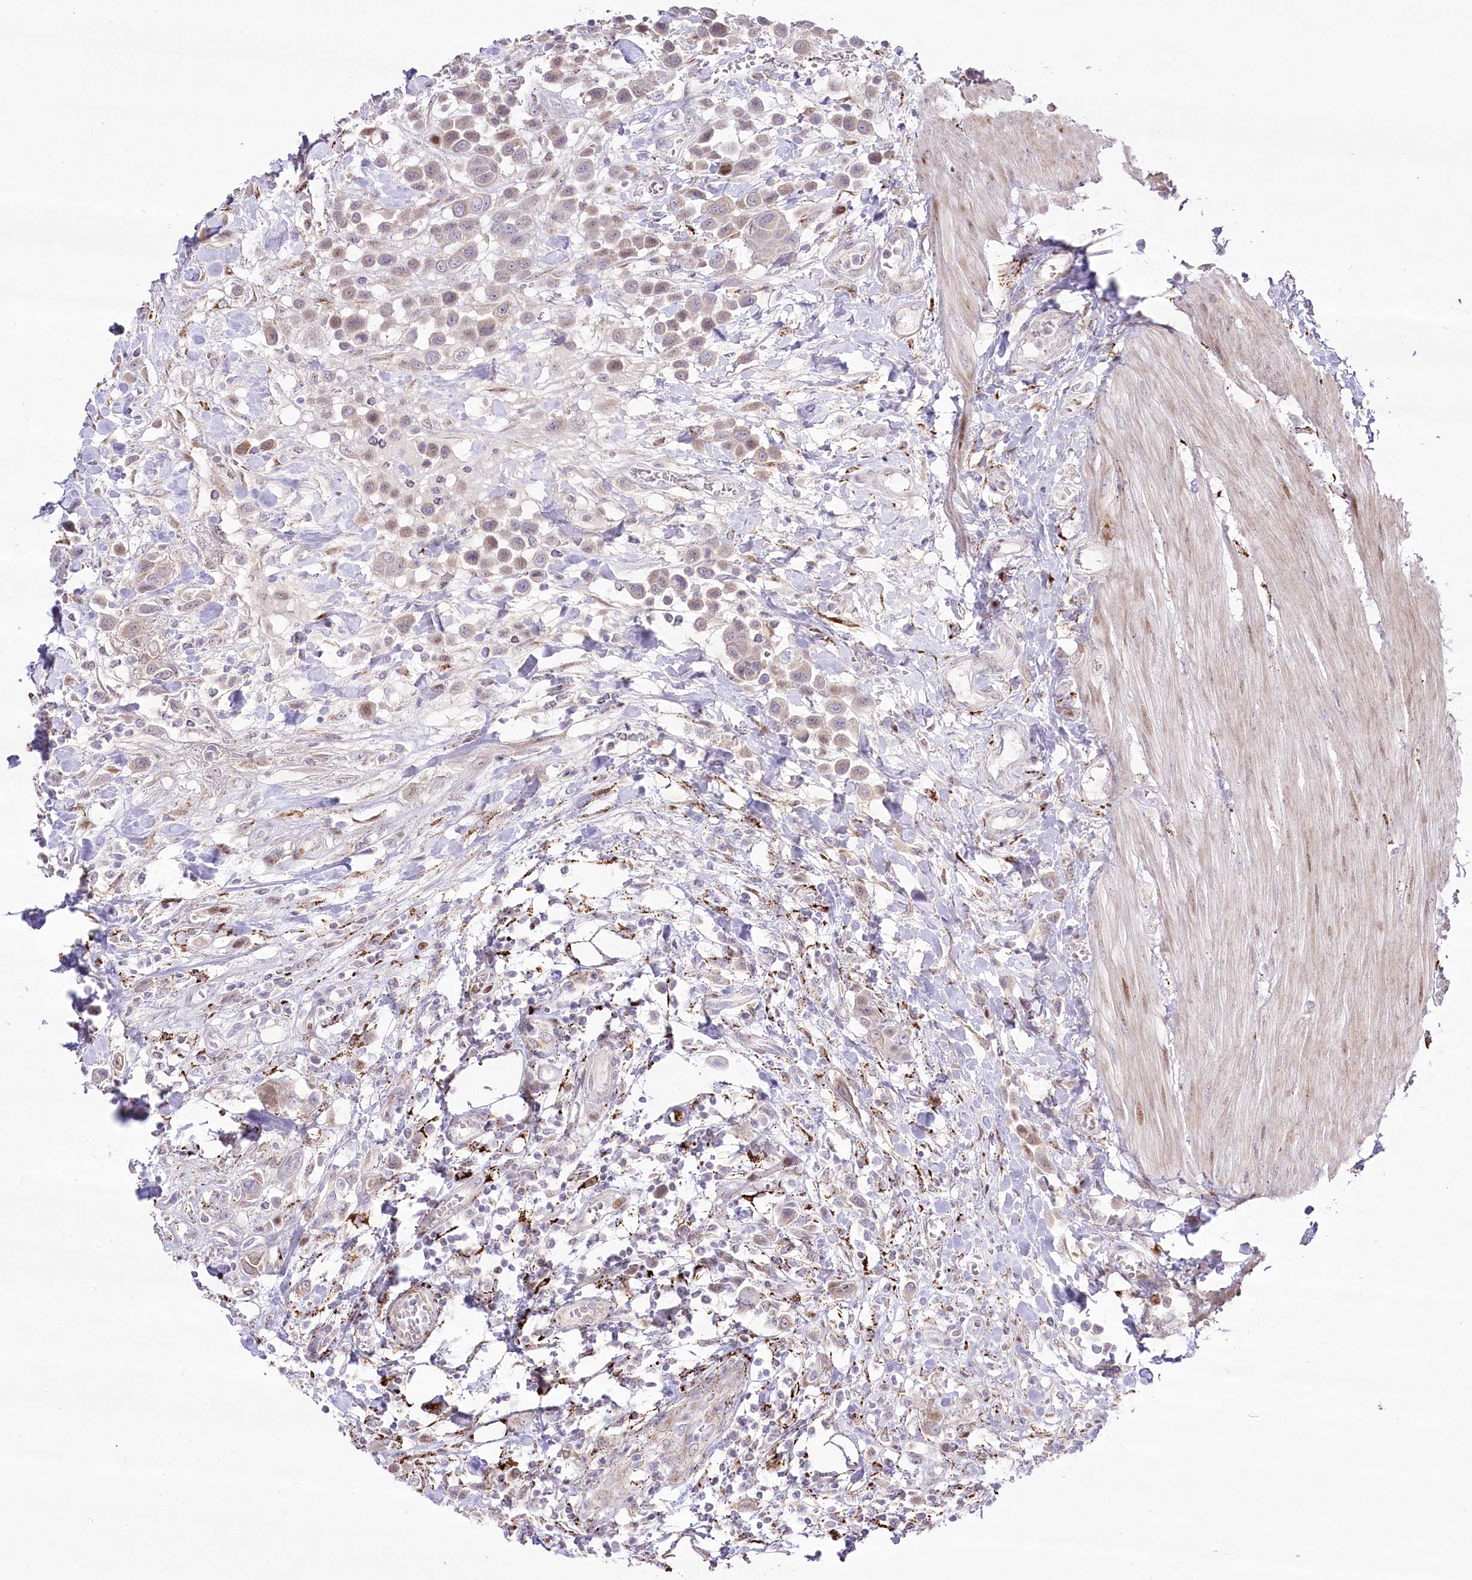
{"staining": {"intensity": "weak", "quantity": "<25%", "location": "cytoplasmic/membranous"}, "tissue": "urothelial cancer", "cell_type": "Tumor cells", "image_type": "cancer", "snomed": [{"axis": "morphology", "description": "Urothelial carcinoma, High grade"}, {"axis": "topography", "description": "Urinary bladder"}], "caption": "Photomicrograph shows no significant protein expression in tumor cells of urothelial cancer.", "gene": "CEP164", "patient": {"sex": "male", "age": 50}}